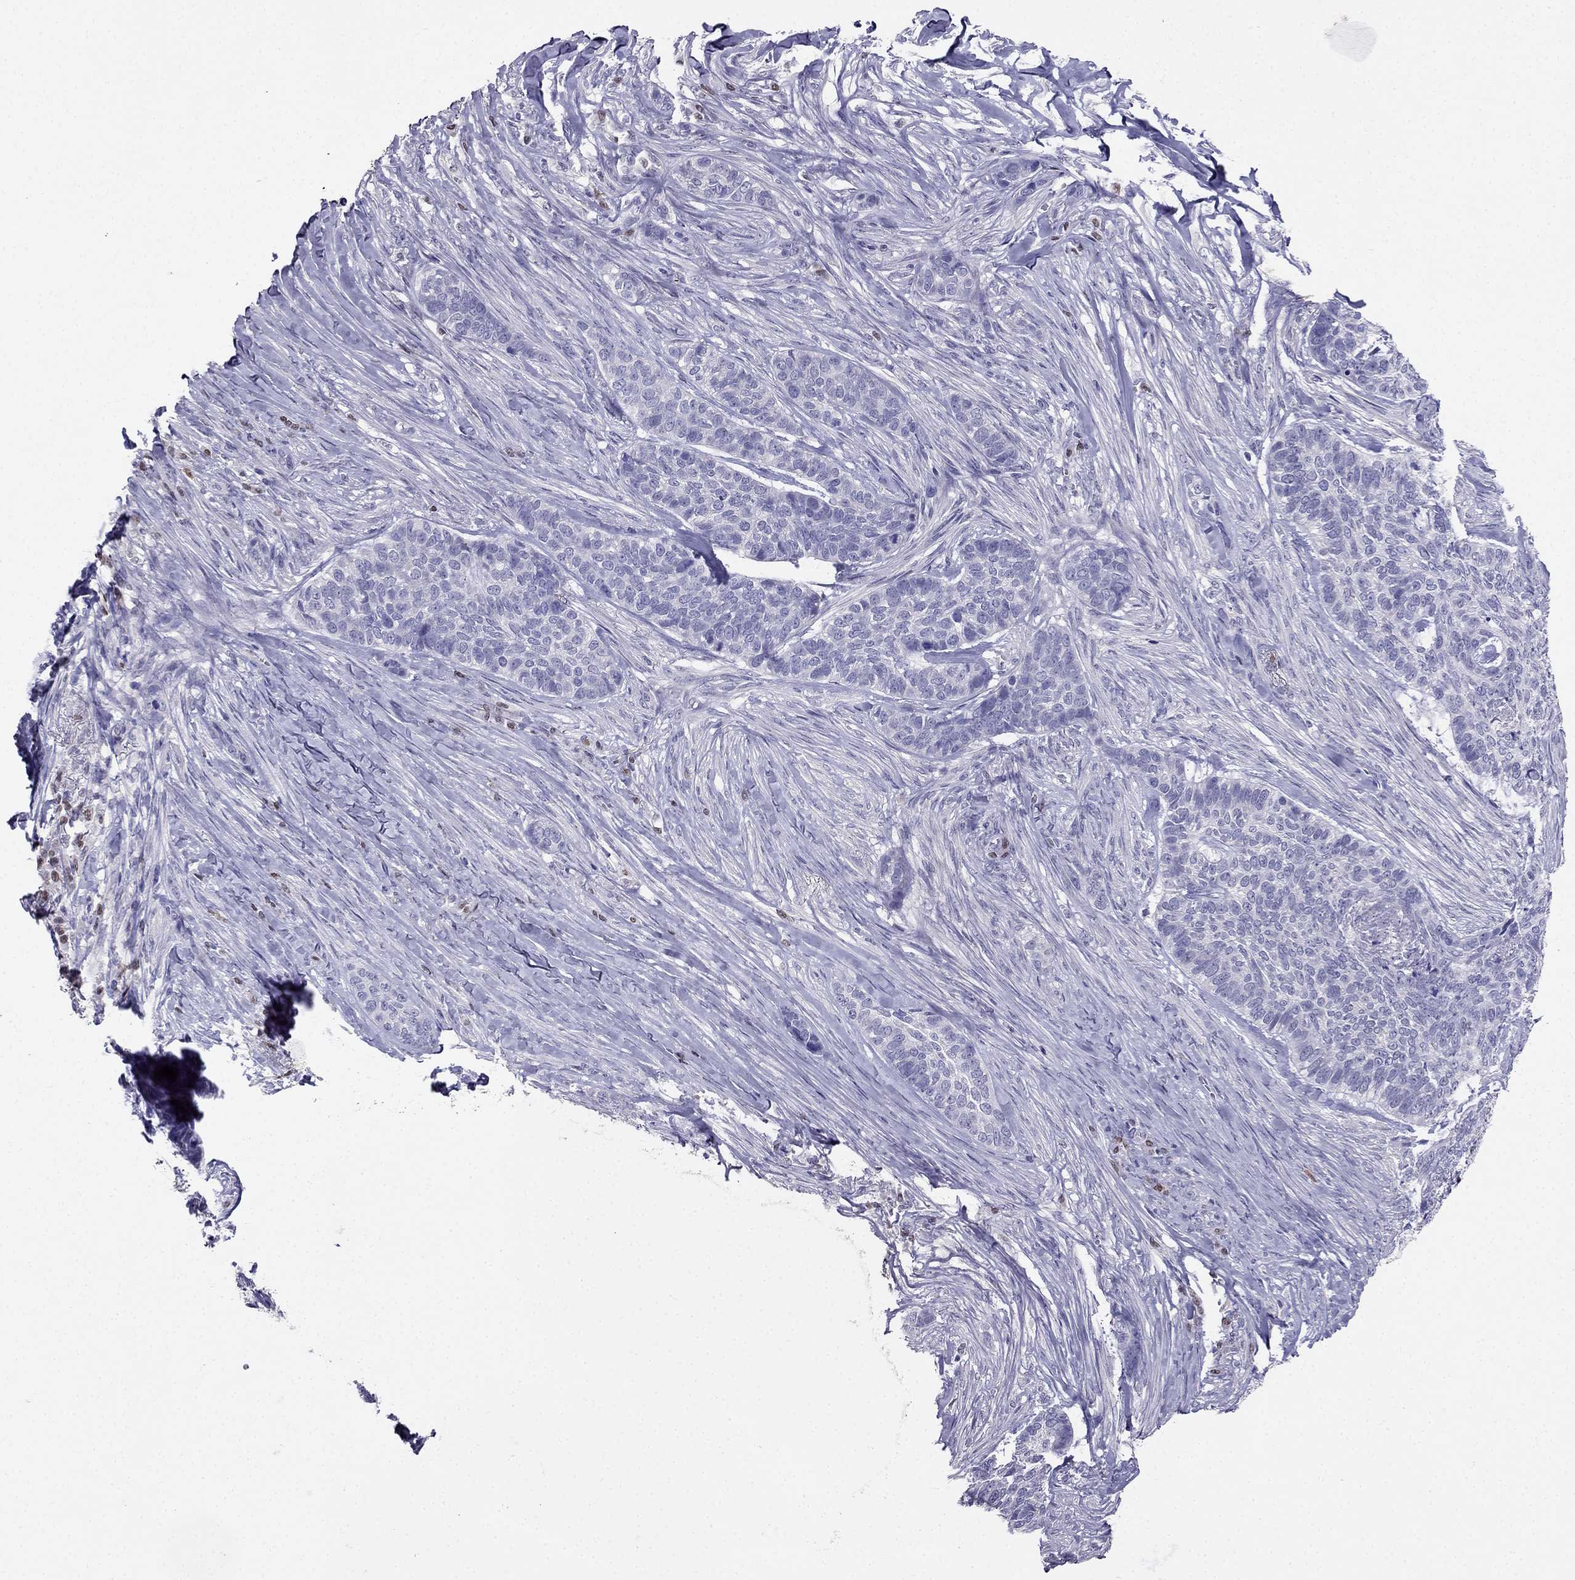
{"staining": {"intensity": "negative", "quantity": "none", "location": "none"}, "tissue": "skin cancer", "cell_type": "Tumor cells", "image_type": "cancer", "snomed": [{"axis": "morphology", "description": "Basal cell carcinoma"}, {"axis": "topography", "description": "Skin"}], "caption": "Tumor cells show no significant staining in basal cell carcinoma (skin).", "gene": "ARID3A", "patient": {"sex": "female", "age": 69}}